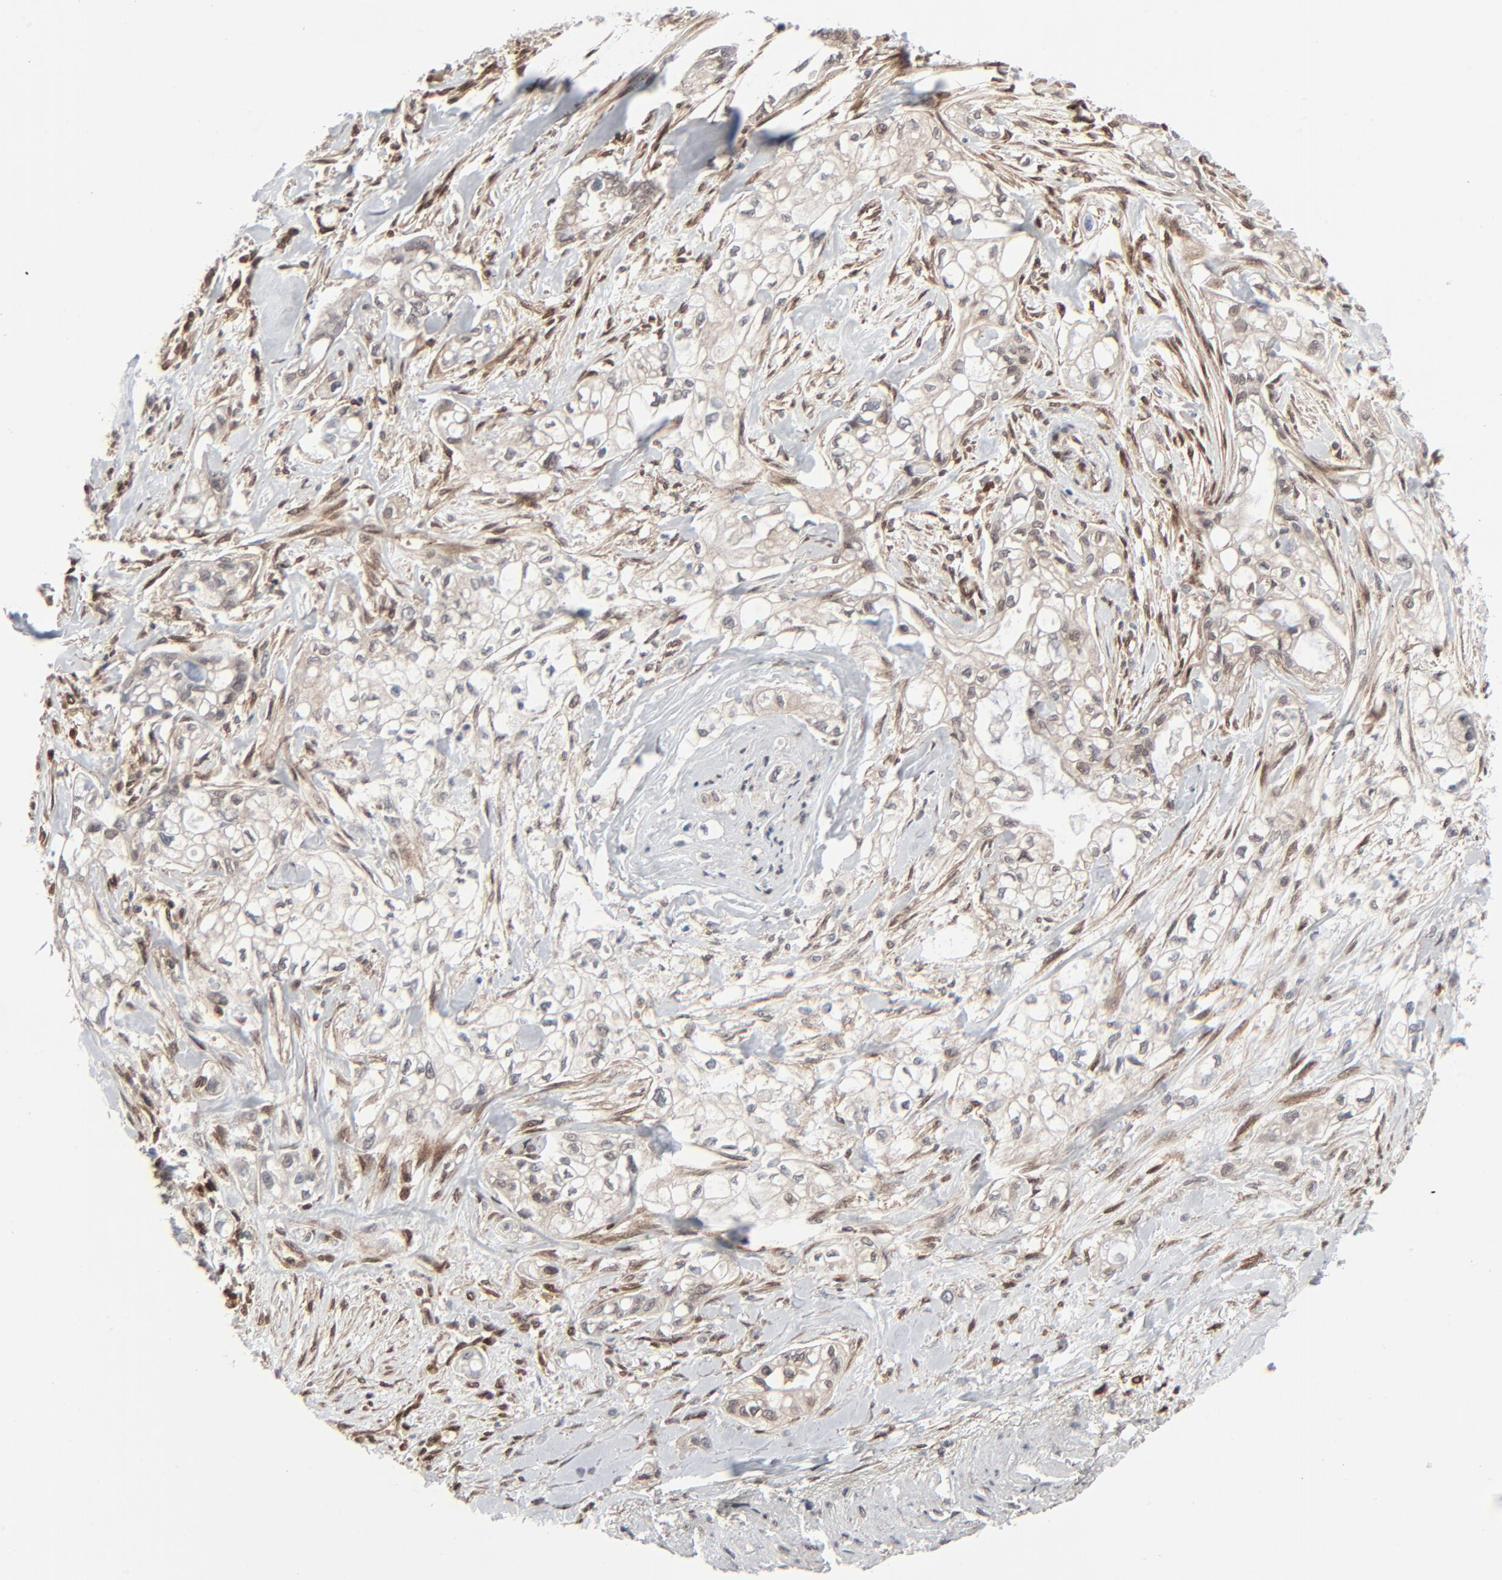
{"staining": {"intensity": "weak", "quantity": "25%-75%", "location": "cytoplasmic/membranous"}, "tissue": "pancreatic cancer", "cell_type": "Tumor cells", "image_type": "cancer", "snomed": [{"axis": "morphology", "description": "Normal tissue, NOS"}, {"axis": "topography", "description": "Pancreas"}], "caption": "Pancreatic cancer stained with immunohistochemistry exhibits weak cytoplasmic/membranous staining in approximately 25%-75% of tumor cells. (DAB IHC, brown staining for protein, blue staining for nuclei).", "gene": "AKT1", "patient": {"sex": "male", "age": 42}}